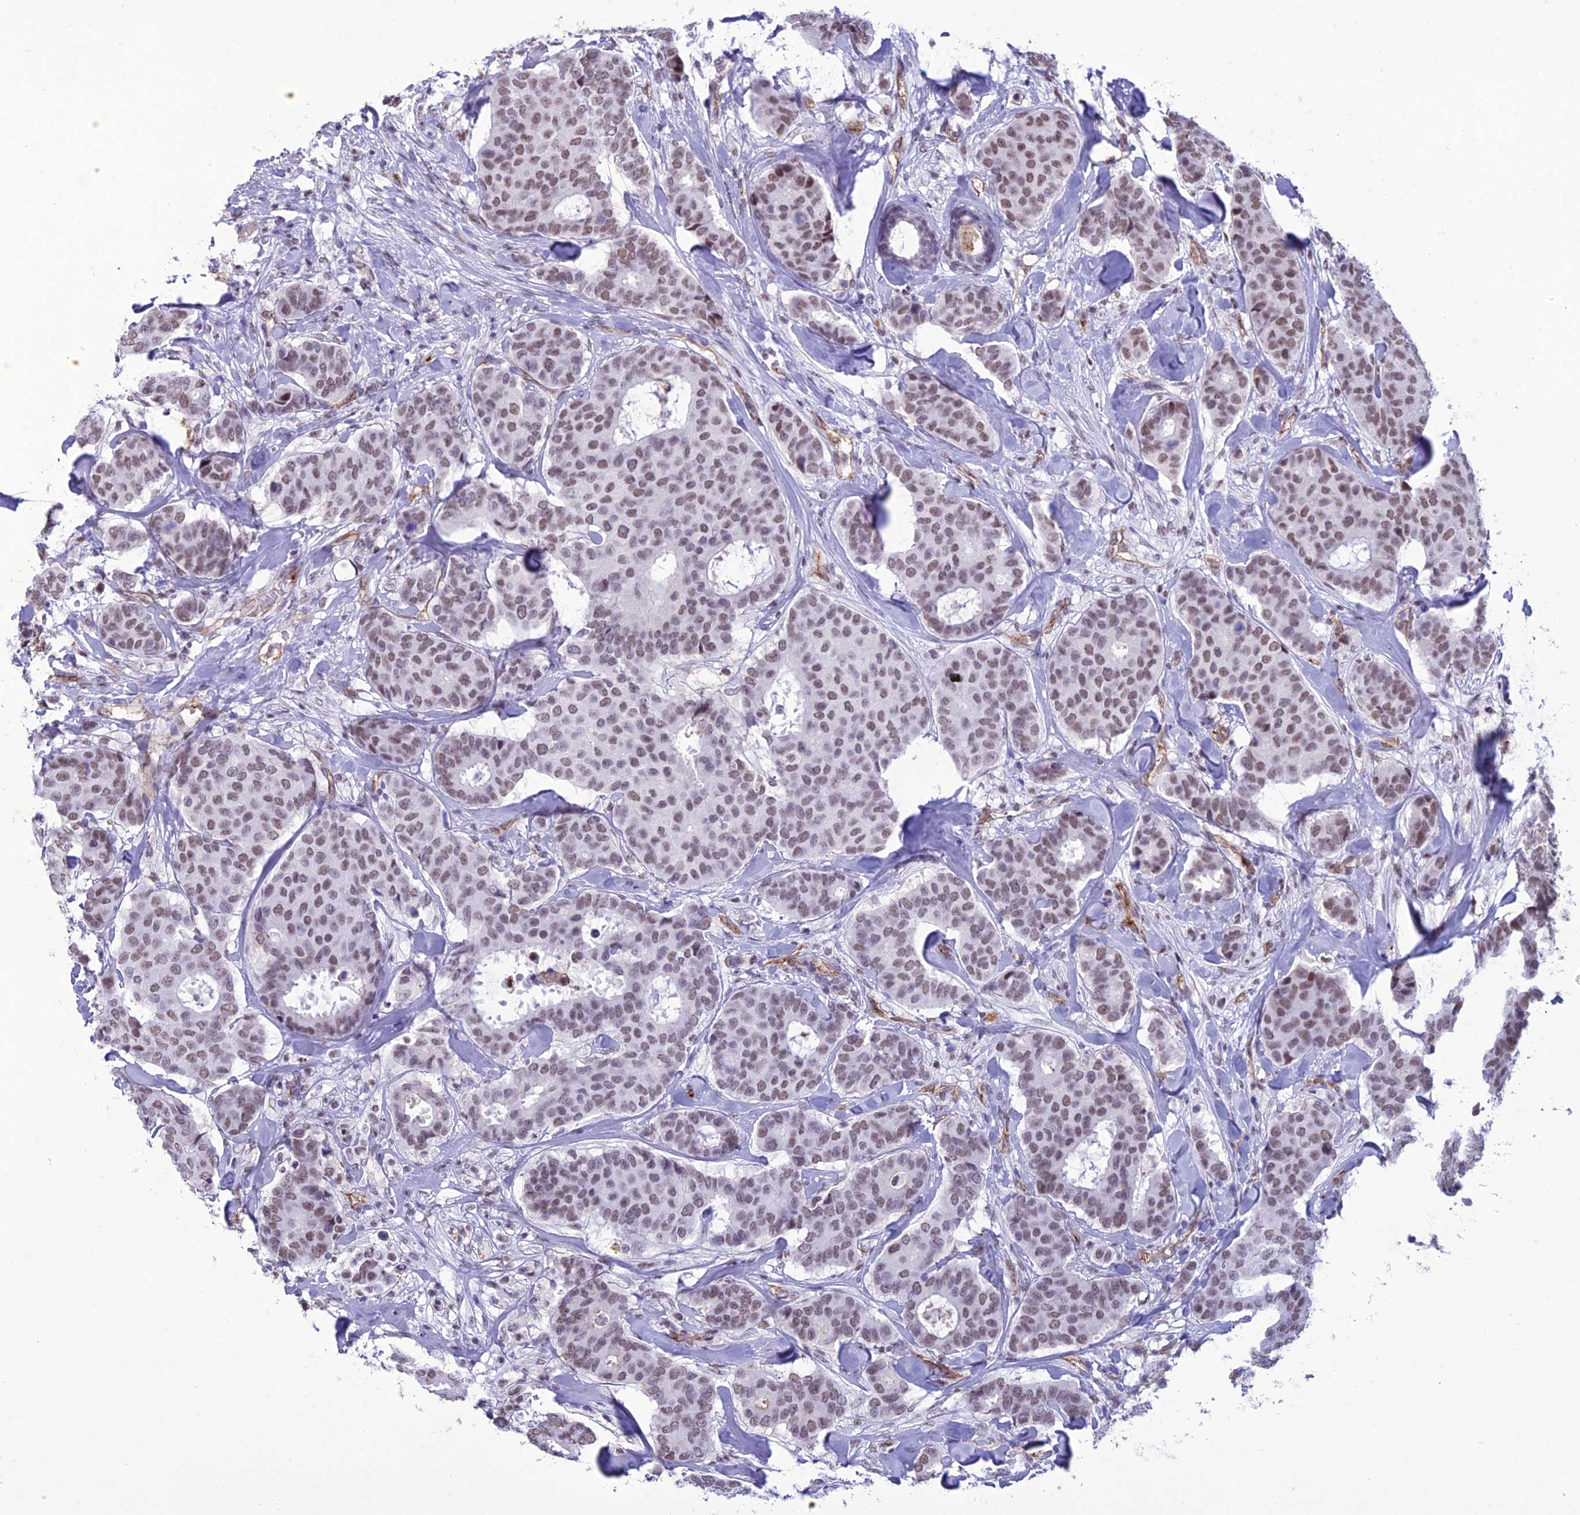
{"staining": {"intensity": "weak", "quantity": ">75%", "location": "nuclear"}, "tissue": "breast cancer", "cell_type": "Tumor cells", "image_type": "cancer", "snomed": [{"axis": "morphology", "description": "Duct carcinoma"}, {"axis": "topography", "description": "Breast"}], "caption": "Breast infiltrating ductal carcinoma tissue shows weak nuclear staining in approximately >75% of tumor cells, visualized by immunohistochemistry. (DAB (3,3'-diaminobenzidine) = brown stain, brightfield microscopy at high magnification).", "gene": "RANBP3", "patient": {"sex": "female", "age": 75}}